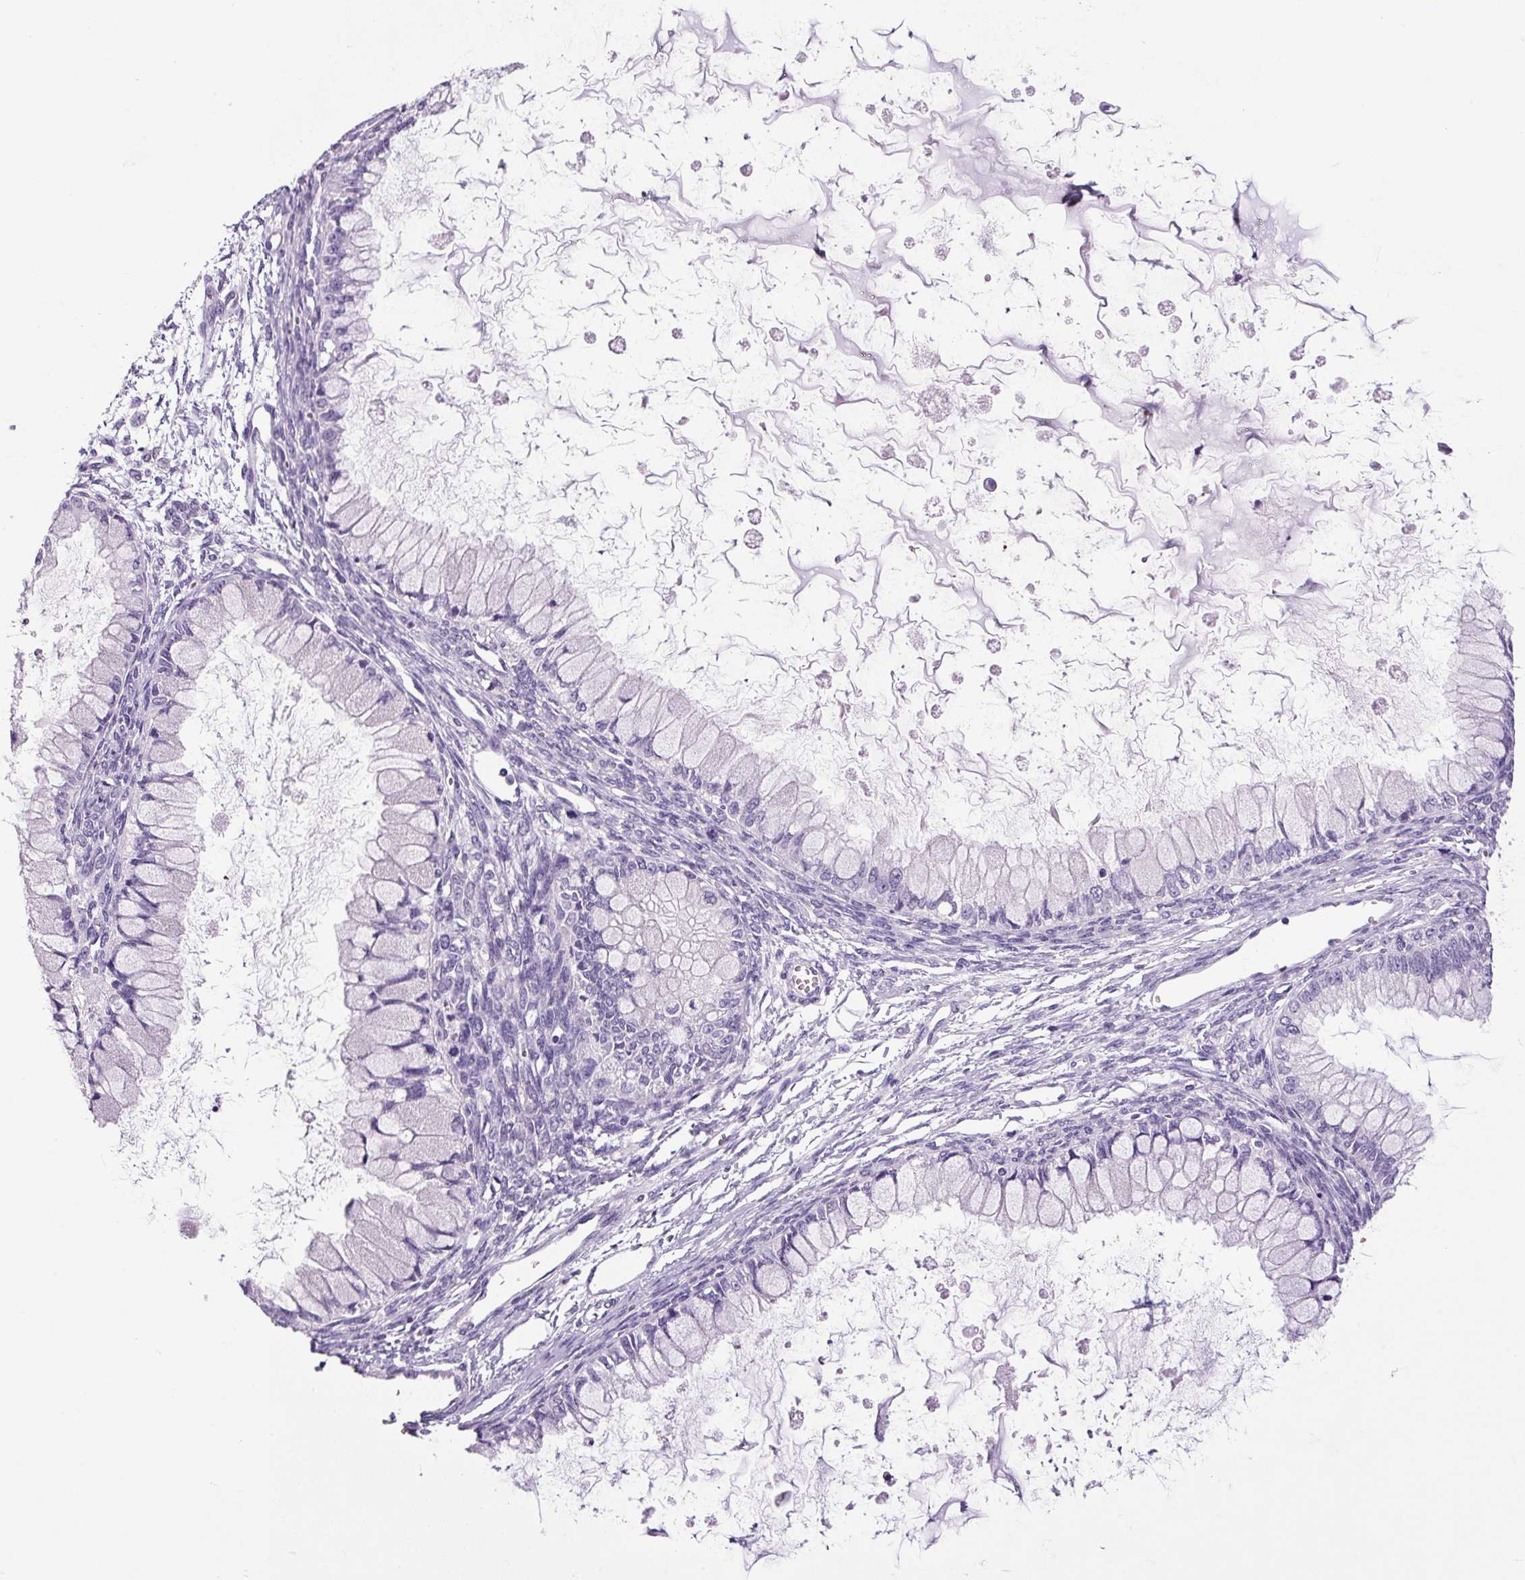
{"staining": {"intensity": "negative", "quantity": "none", "location": "none"}, "tissue": "ovarian cancer", "cell_type": "Tumor cells", "image_type": "cancer", "snomed": [{"axis": "morphology", "description": "Cystadenocarcinoma, mucinous, NOS"}, {"axis": "topography", "description": "Ovary"}], "caption": "Immunohistochemistry (IHC) micrograph of neoplastic tissue: human mucinous cystadenocarcinoma (ovarian) stained with DAB demonstrates no significant protein staining in tumor cells. (Brightfield microscopy of DAB IHC at high magnification).", "gene": "CHGA", "patient": {"sex": "female", "age": 34}}